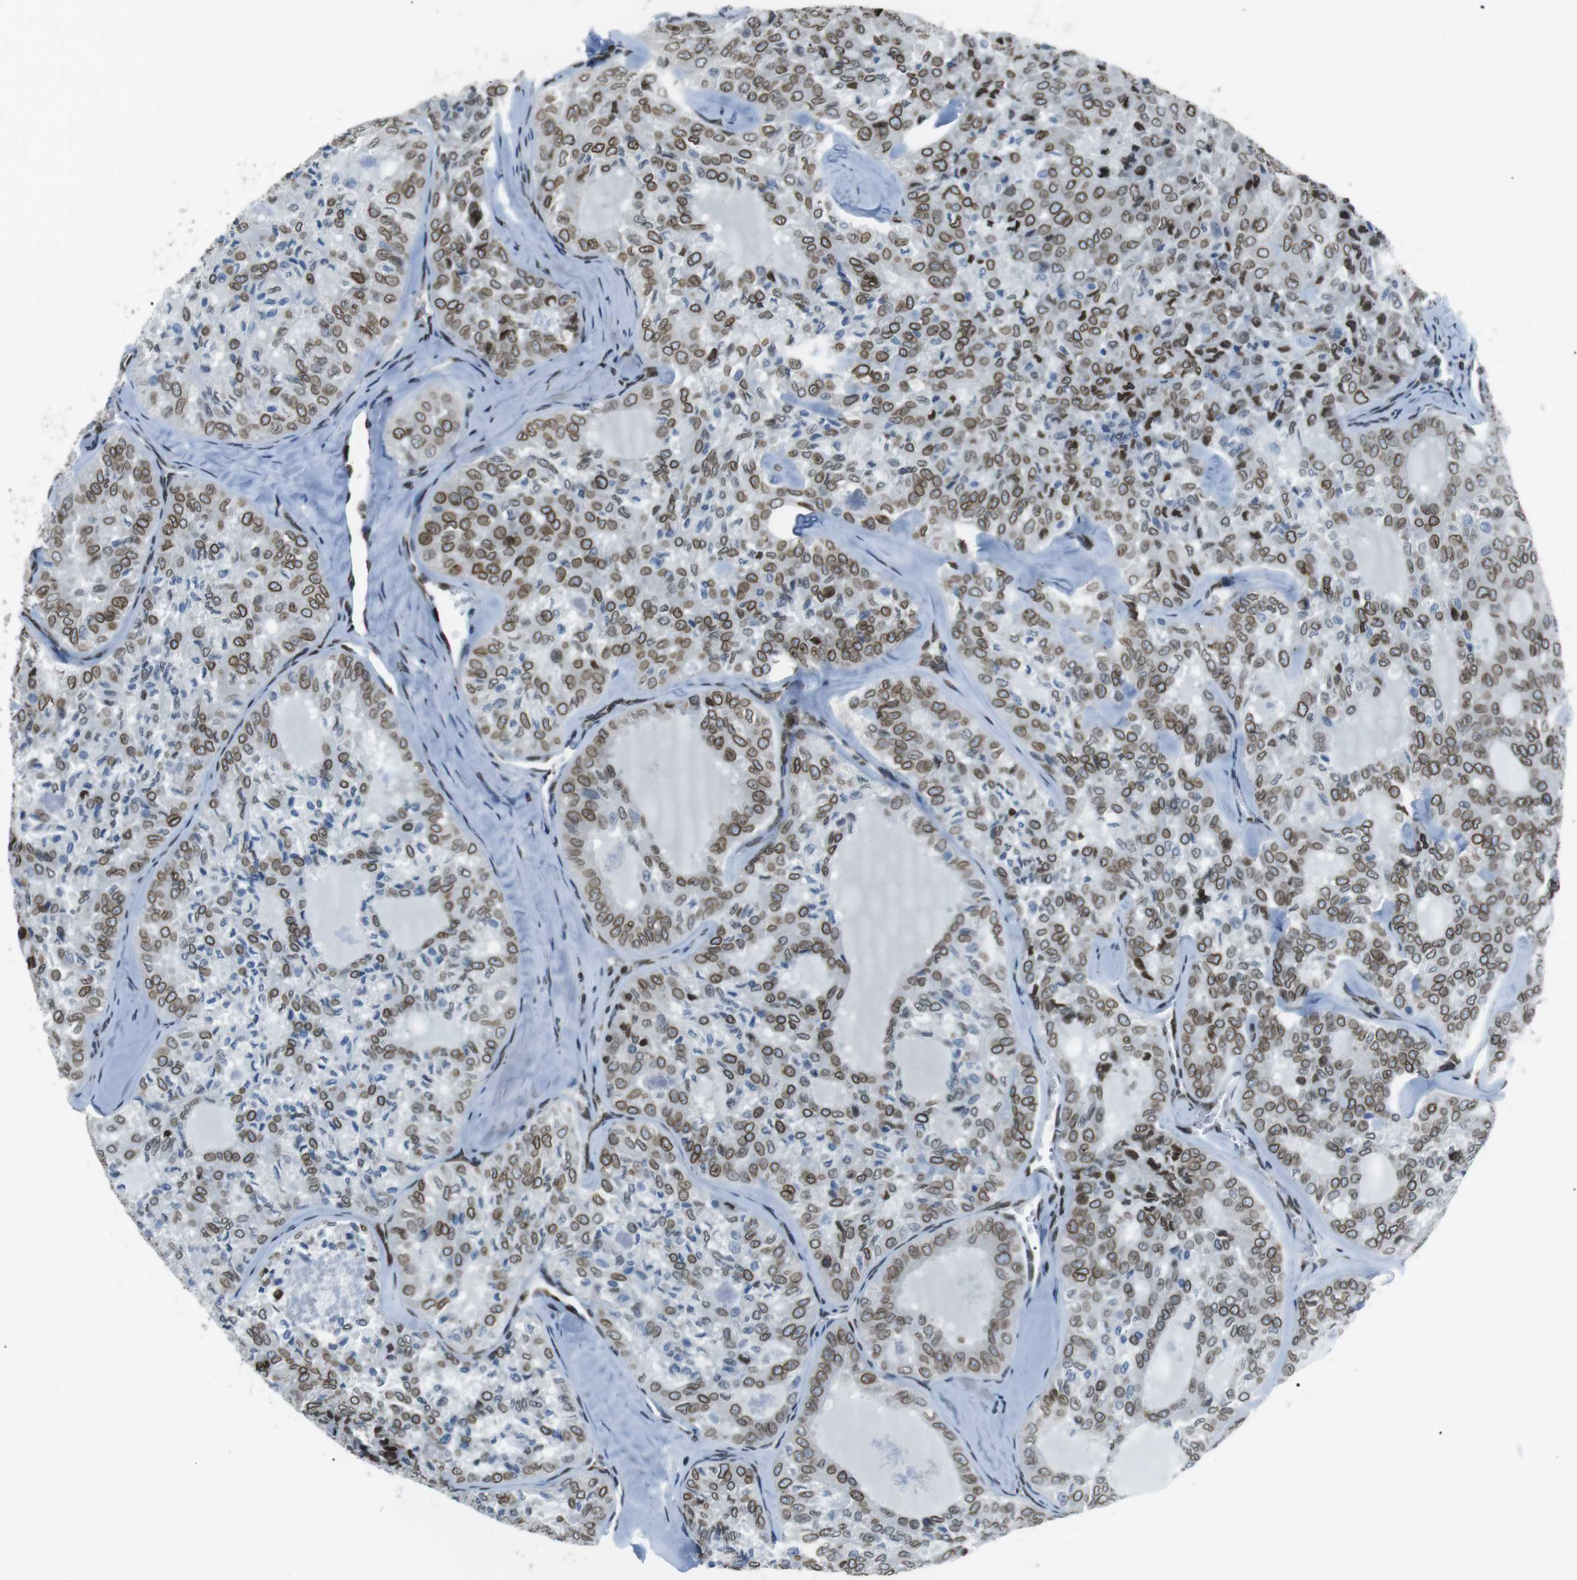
{"staining": {"intensity": "moderate", "quantity": ">75%", "location": "cytoplasmic/membranous,nuclear"}, "tissue": "thyroid cancer", "cell_type": "Tumor cells", "image_type": "cancer", "snomed": [{"axis": "morphology", "description": "Follicular adenoma carcinoma, NOS"}, {"axis": "topography", "description": "Thyroid gland"}], "caption": "Protein expression analysis of human thyroid follicular adenoma carcinoma reveals moderate cytoplasmic/membranous and nuclear expression in approximately >75% of tumor cells. (DAB (3,3'-diaminobenzidine) IHC, brown staining for protein, blue staining for nuclei).", "gene": "TMX4", "patient": {"sex": "male", "age": 75}}